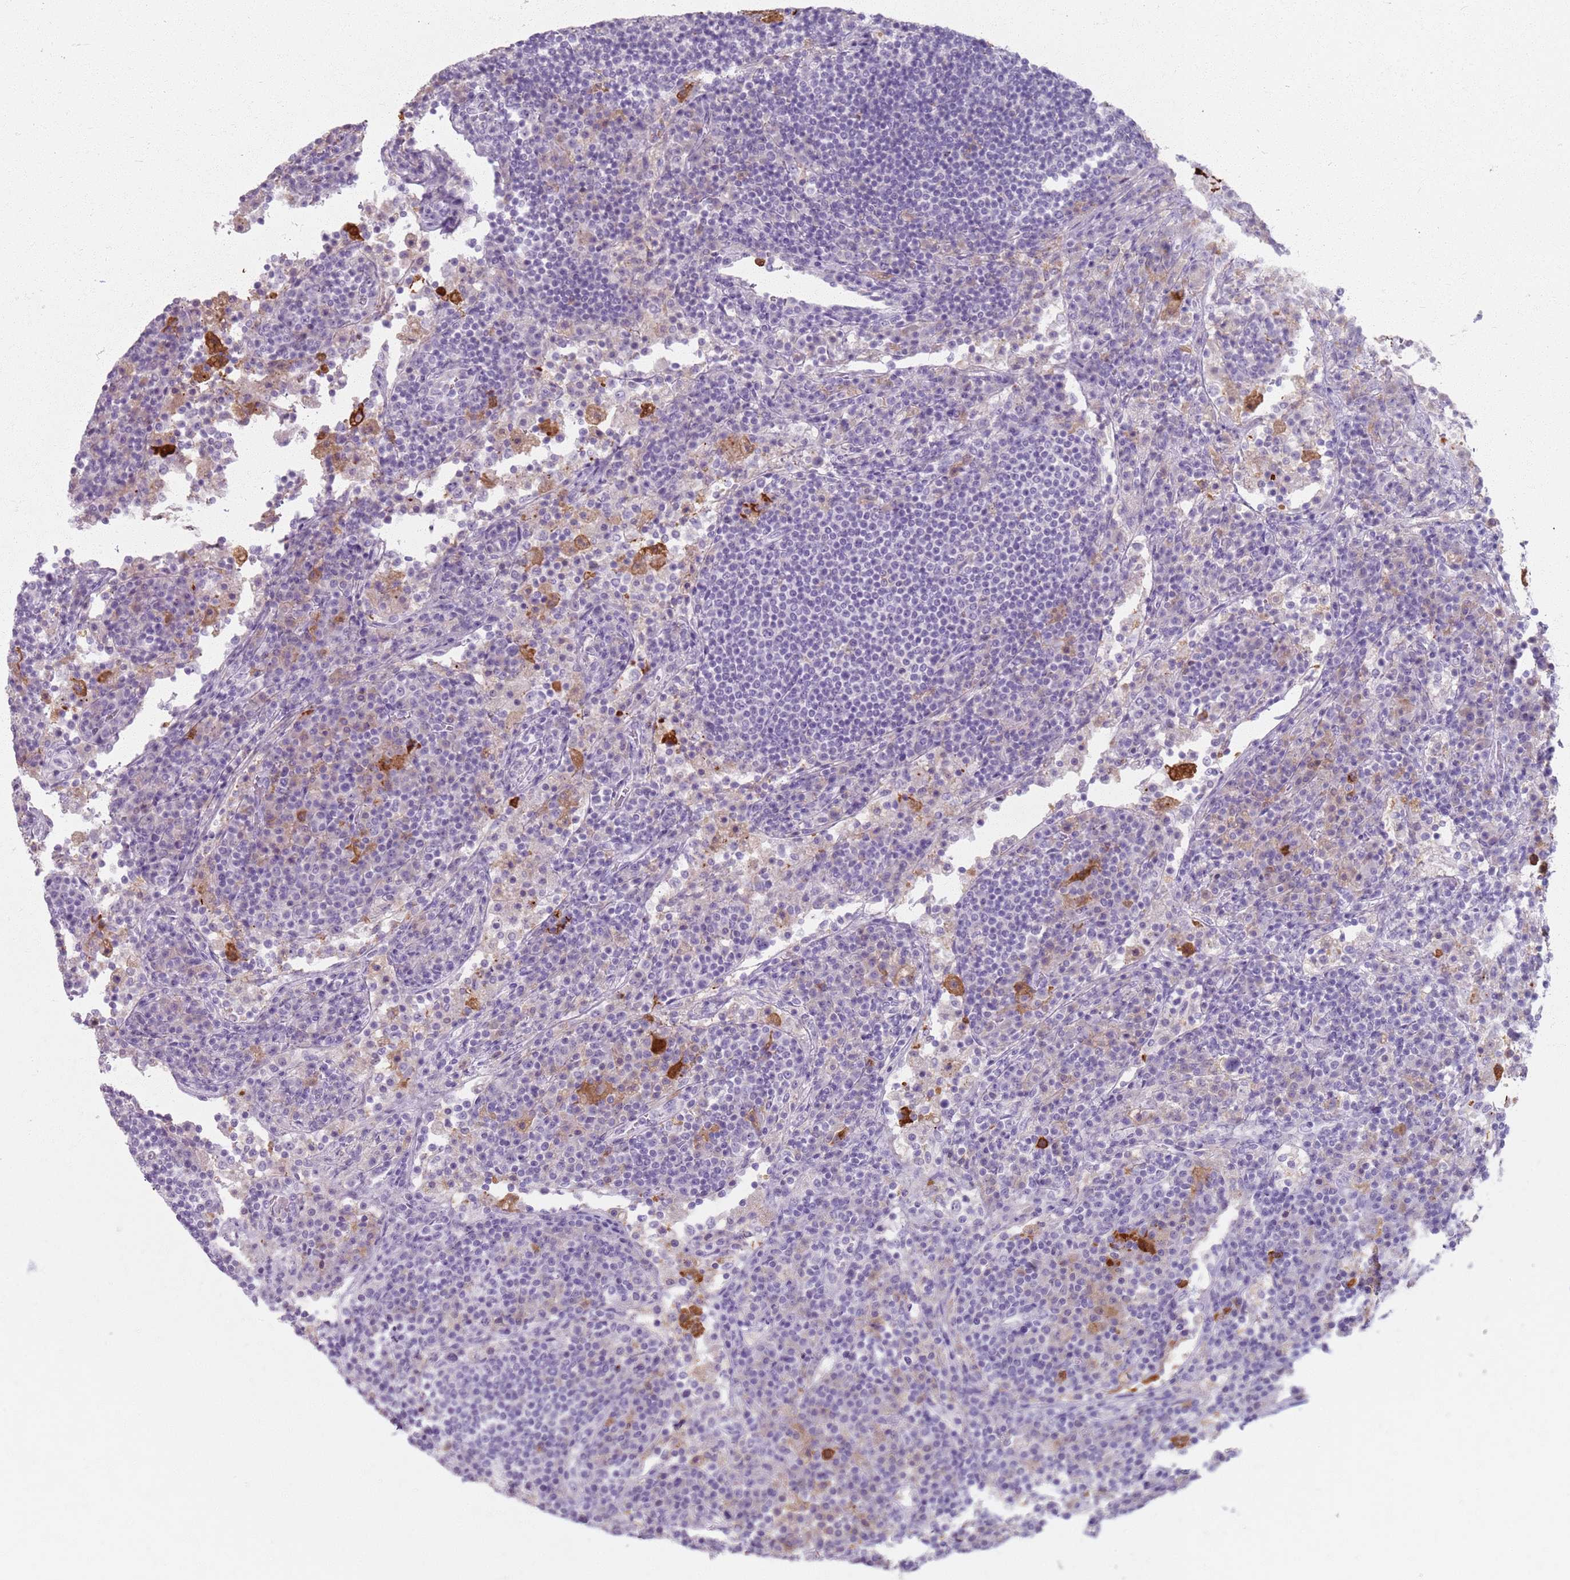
{"staining": {"intensity": "negative", "quantity": "none", "location": "none"}, "tissue": "lymph node", "cell_type": "Germinal center cells", "image_type": "normal", "snomed": [{"axis": "morphology", "description": "Normal tissue, NOS"}, {"axis": "topography", "description": "Lymph node"}], "caption": "This photomicrograph is of unremarkable lymph node stained with immunohistochemistry to label a protein in brown with the nuclei are counter-stained blue. There is no staining in germinal center cells.", "gene": "GDPGP1", "patient": {"sex": "female", "age": 53}}